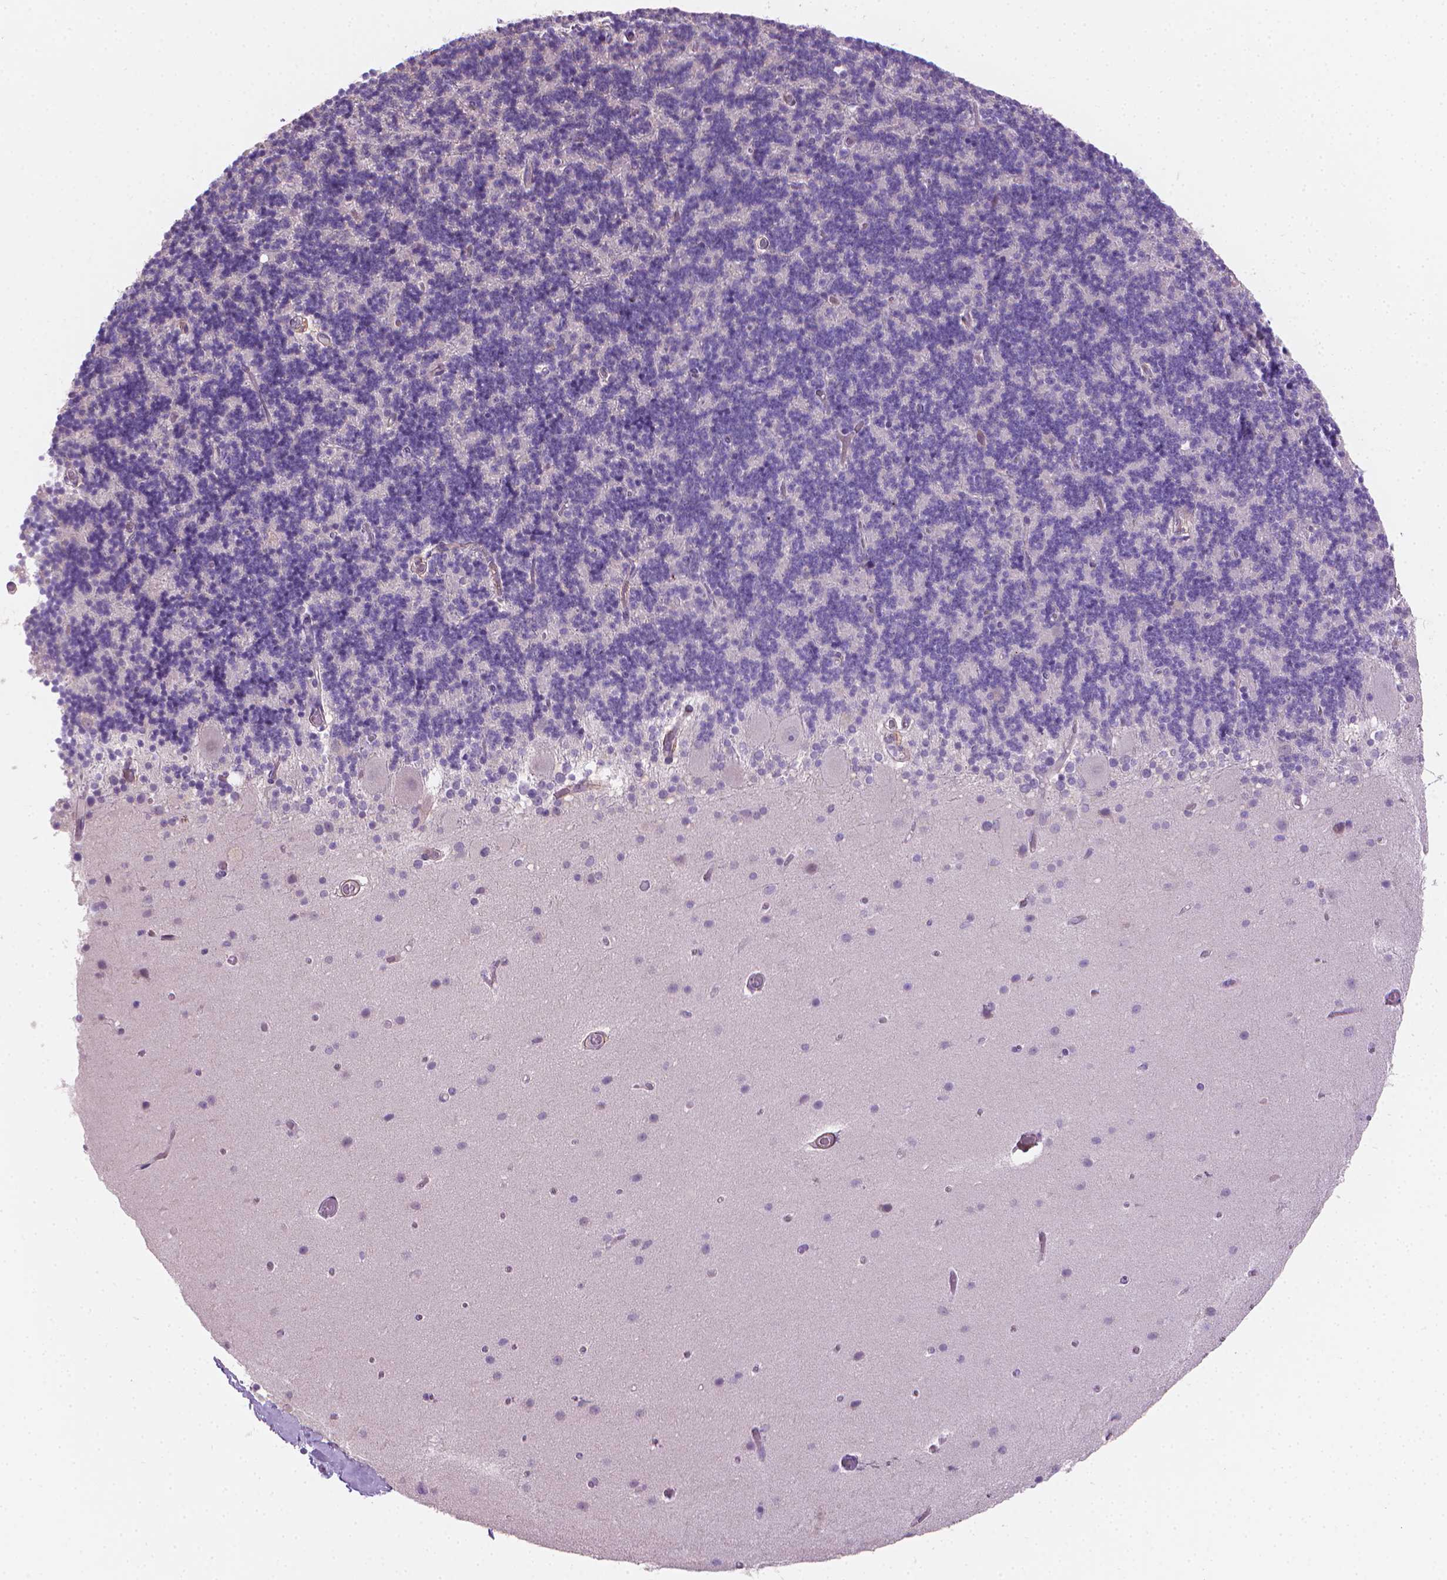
{"staining": {"intensity": "negative", "quantity": "none", "location": "none"}, "tissue": "cerebellum", "cell_type": "Cells in granular layer", "image_type": "normal", "snomed": [{"axis": "morphology", "description": "Normal tissue, NOS"}, {"axis": "topography", "description": "Cerebellum"}], "caption": "The photomicrograph shows no staining of cells in granular layer in unremarkable cerebellum. (Brightfield microscopy of DAB immunohistochemistry at high magnification).", "gene": "GSDMA", "patient": {"sex": "male", "age": 70}}